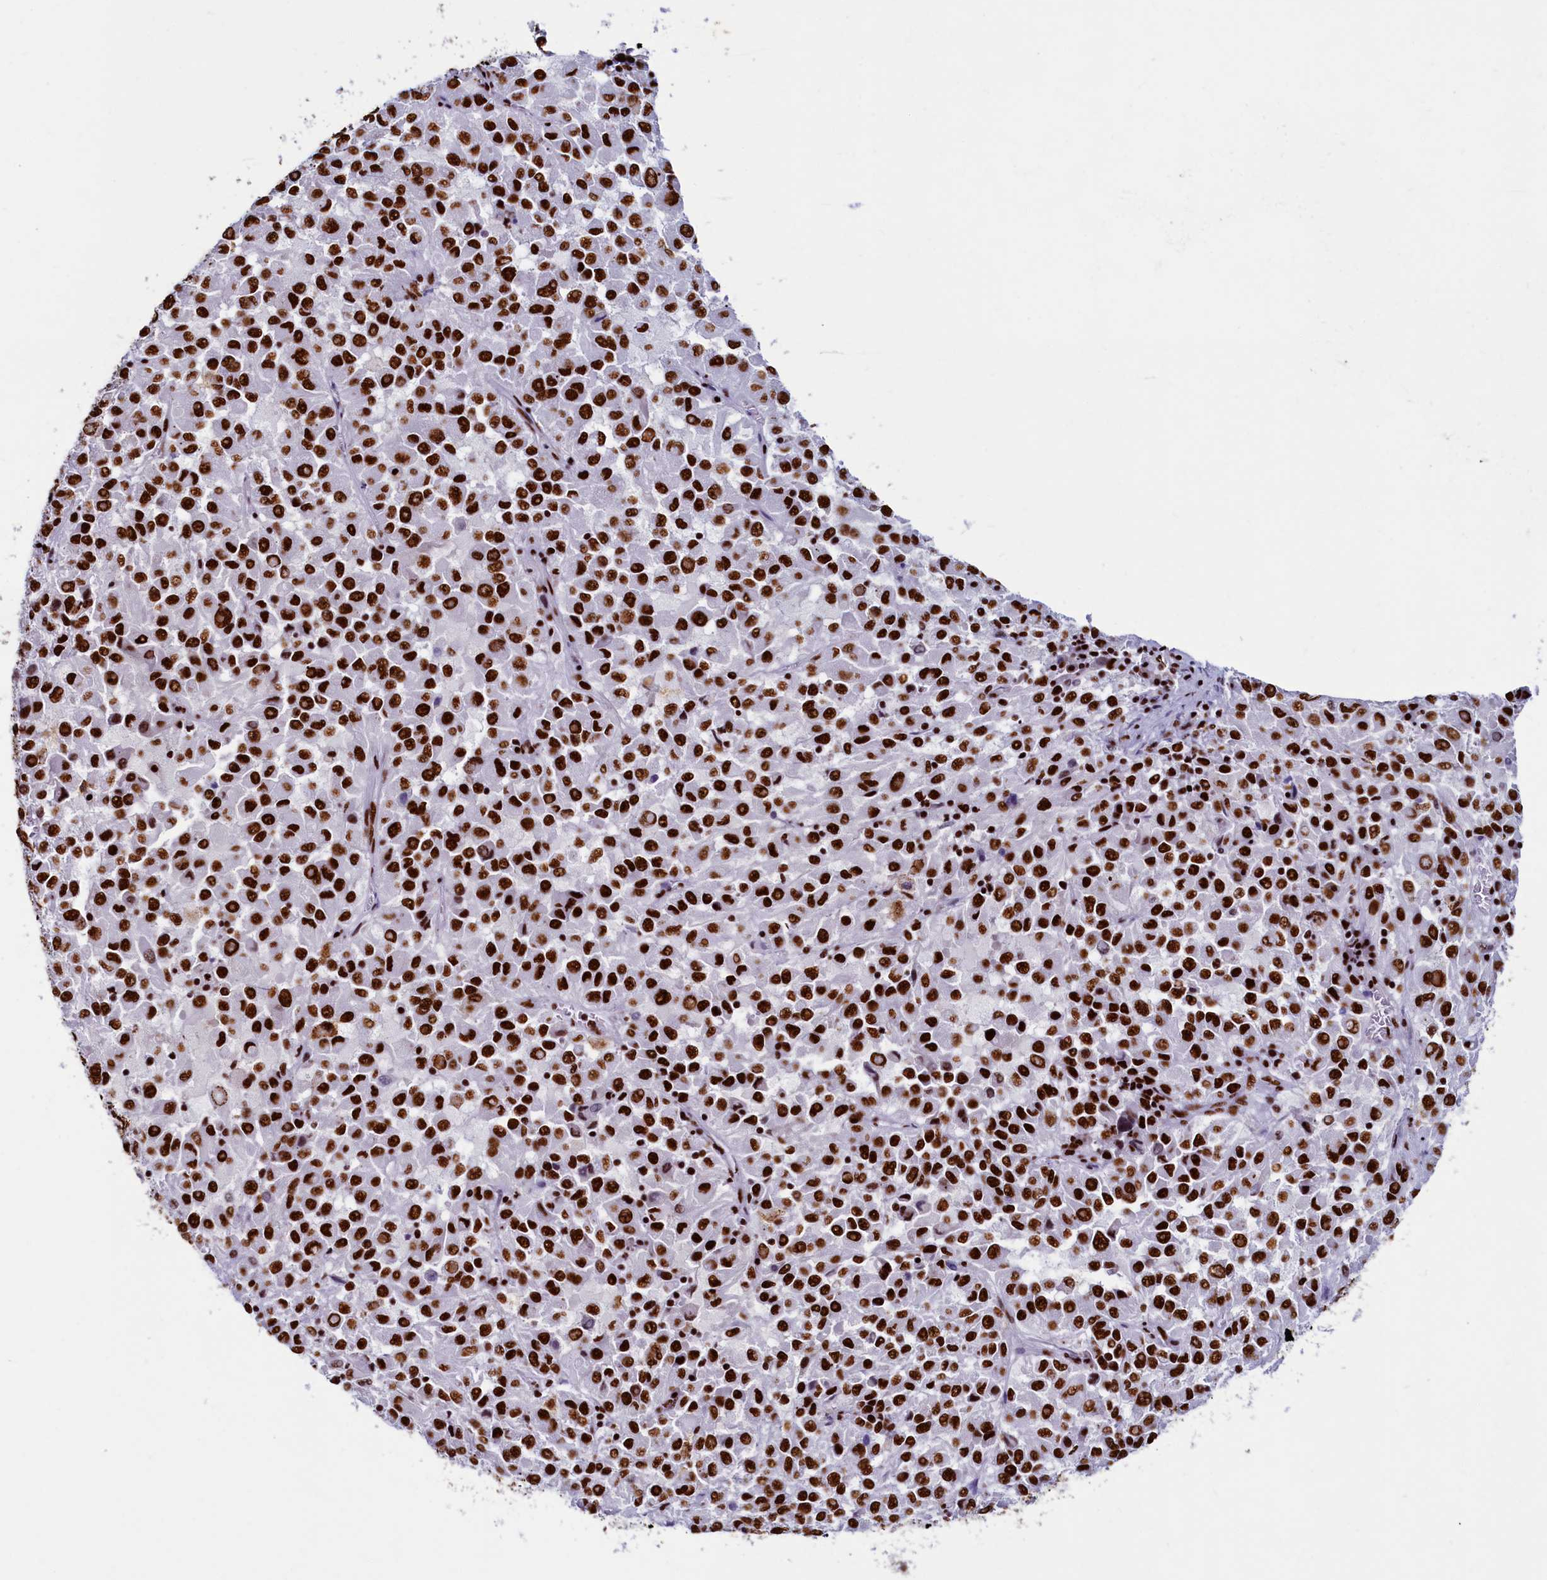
{"staining": {"intensity": "strong", "quantity": ">75%", "location": "nuclear"}, "tissue": "melanoma", "cell_type": "Tumor cells", "image_type": "cancer", "snomed": [{"axis": "morphology", "description": "Malignant melanoma, Metastatic site"}, {"axis": "topography", "description": "Lung"}], "caption": "A histopathology image showing strong nuclear staining in about >75% of tumor cells in melanoma, as visualized by brown immunohistochemical staining.", "gene": "SRRM2", "patient": {"sex": "male", "age": 64}}